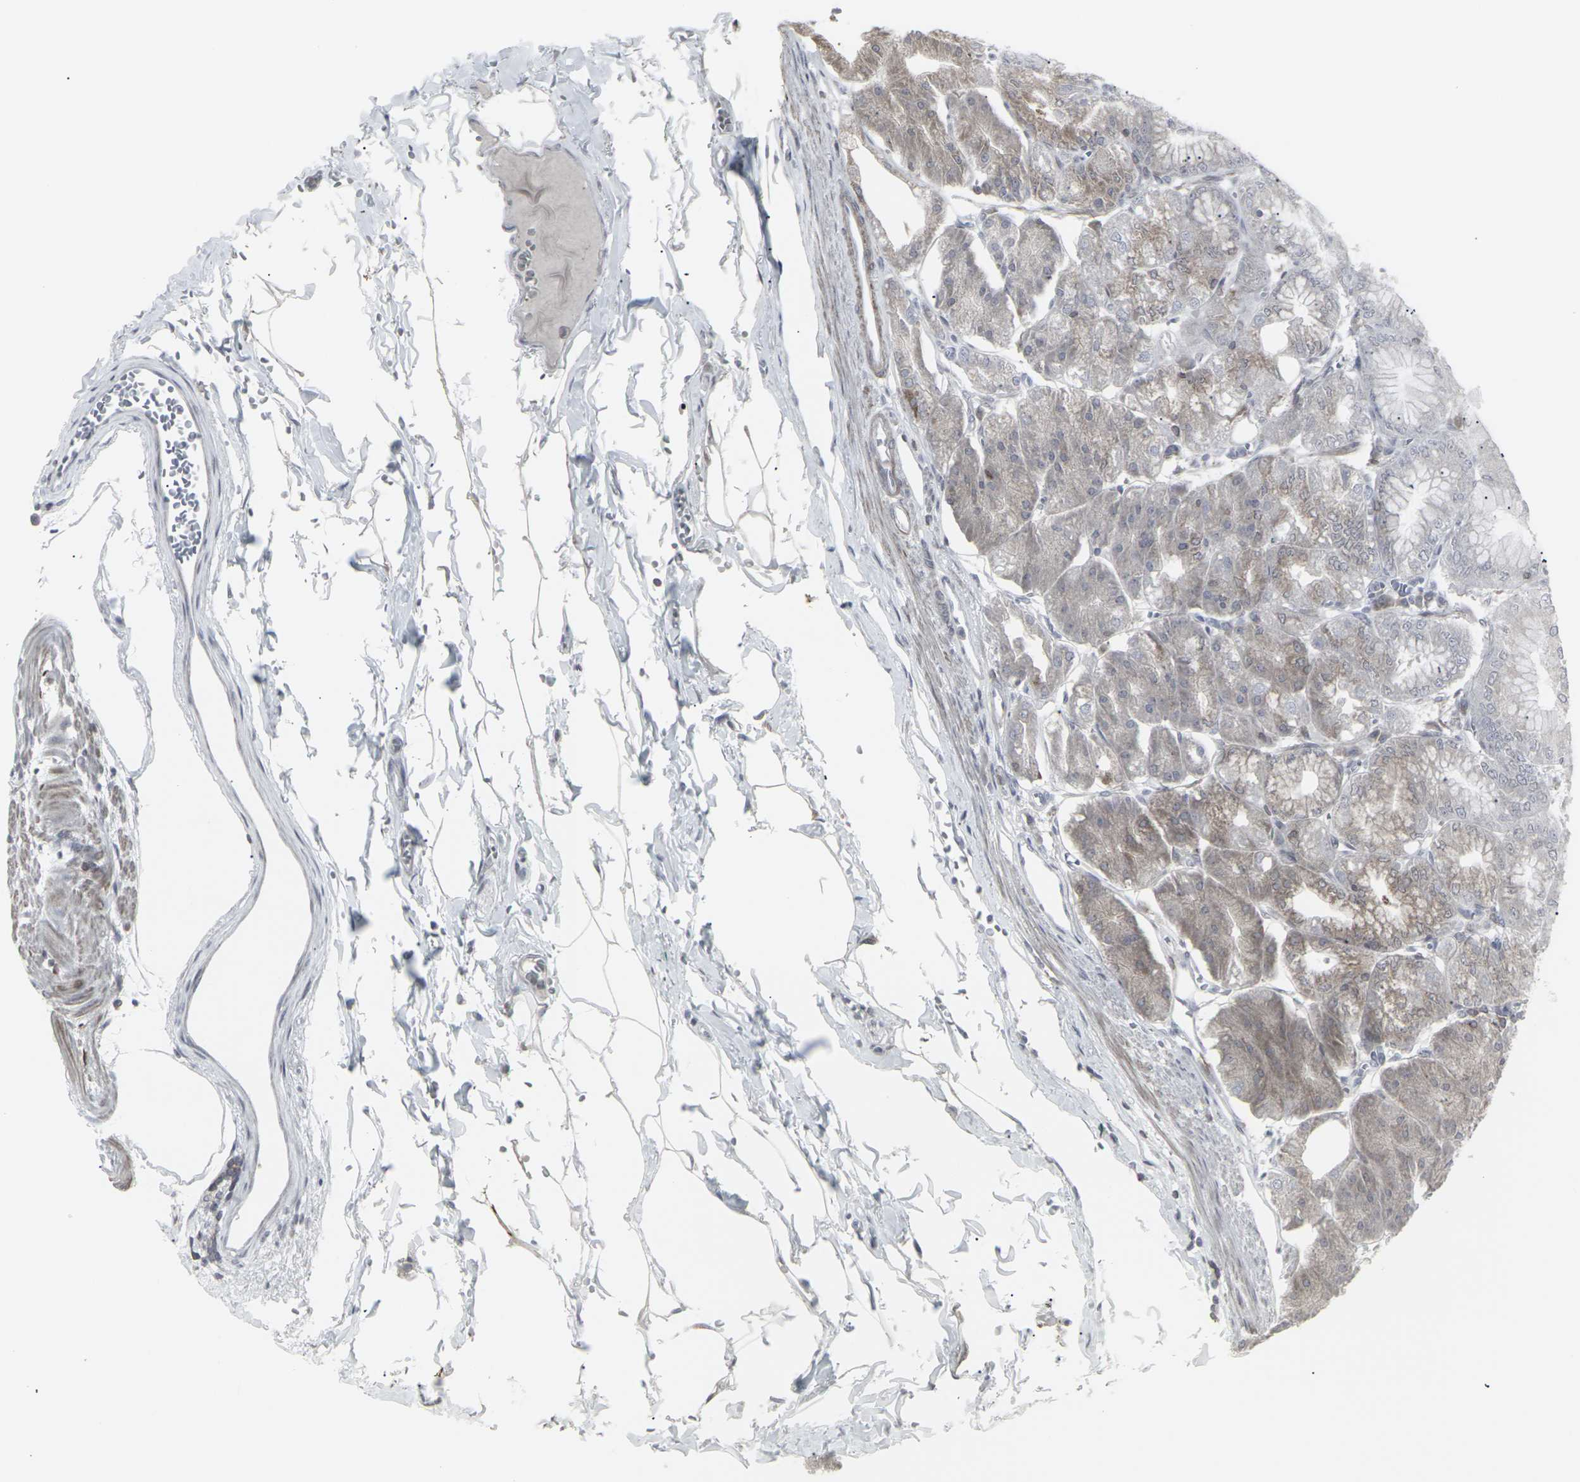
{"staining": {"intensity": "weak", "quantity": "25%-75%", "location": "cytoplasmic/membranous"}, "tissue": "stomach", "cell_type": "Glandular cells", "image_type": "normal", "snomed": [{"axis": "morphology", "description": "Normal tissue, NOS"}, {"axis": "topography", "description": "Stomach, lower"}], "caption": "Immunohistochemistry (IHC) (DAB (3,3'-diaminobenzidine)) staining of unremarkable human stomach exhibits weak cytoplasmic/membranous protein expression in about 25%-75% of glandular cells.", "gene": "APOBEC2", "patient": {"sex": "male", "age": 71}}